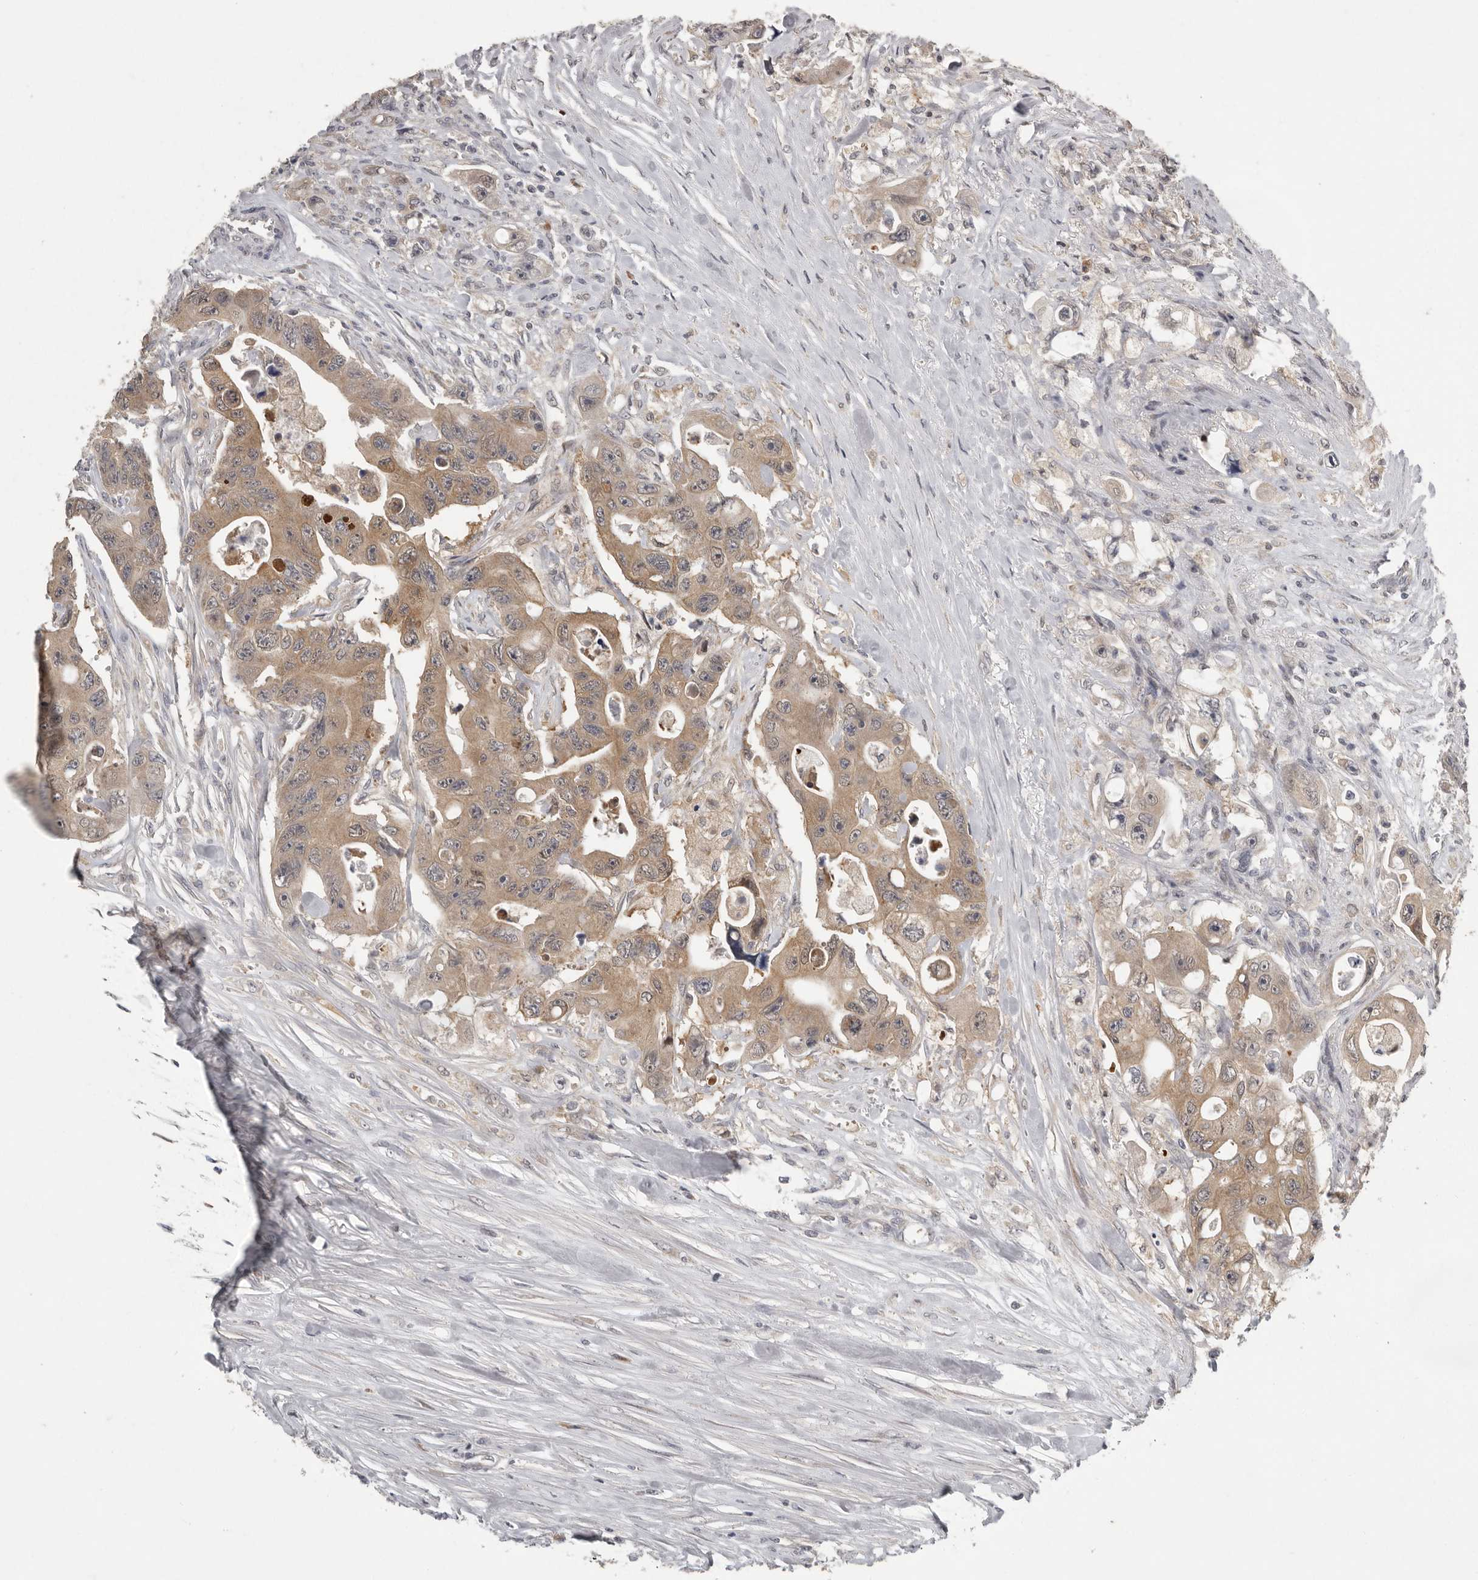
{"staining": {"intensity": "weak", "quantity": ">75%", "location": "cytoplasmic/membranous"}, "tissue": "colorectal cancer", "cell_type": "Tumor cells", "image_type": "cancer", "snomed": [{"axis": "morphology", "description": "Adenocarcinoma, NOS"}, {"axis": "topography", "description": "Colon"}], "caption": "A histopathology image of human adenocarcinoma (colorectal) stained for a protein exhibits weak cytoplasmic/membranous brown staining in tumor cells.", "gene": "RALGPS2", "patient": {"sex": "female", "age": 46}}